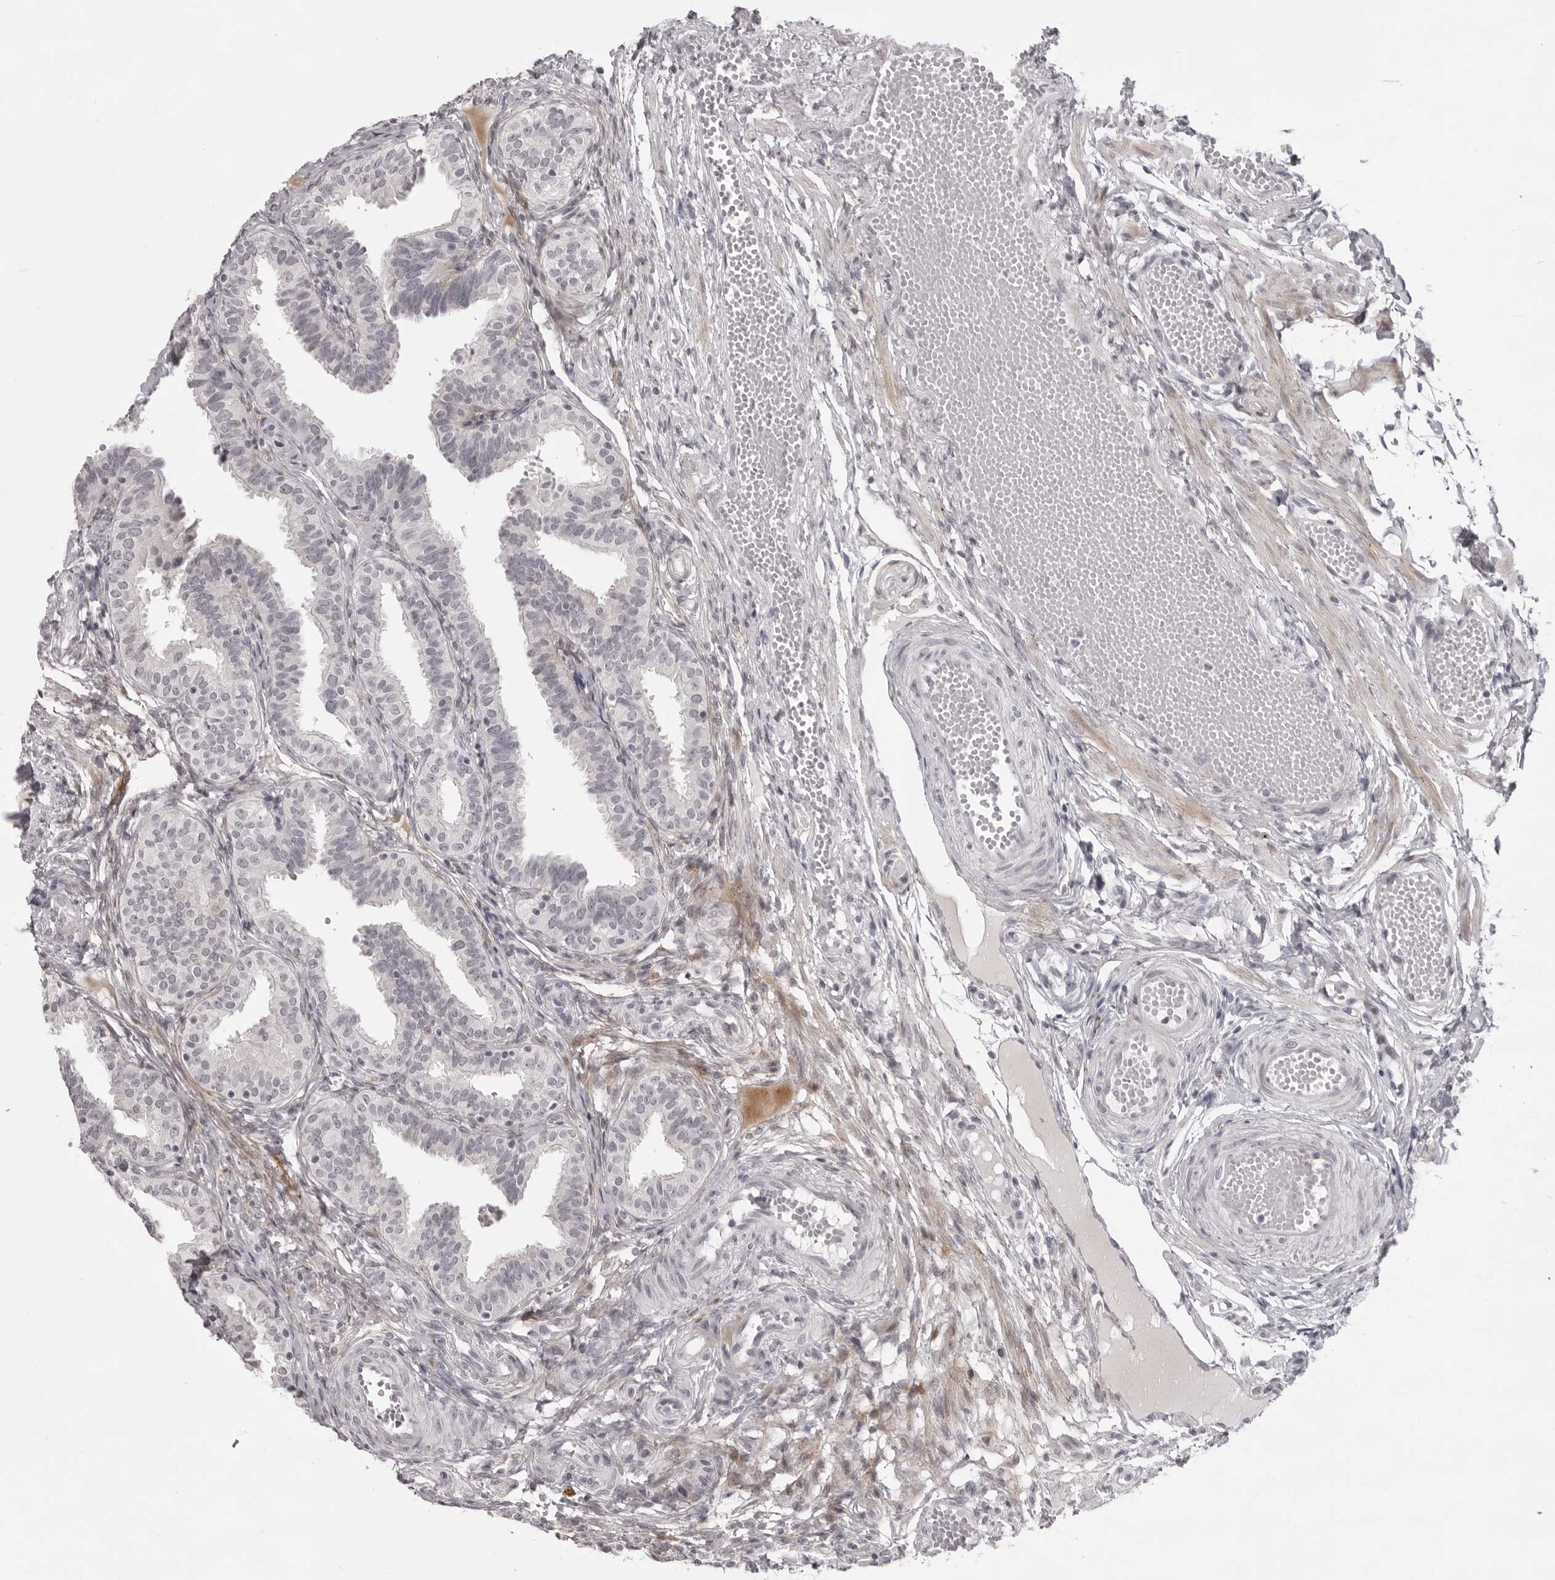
{"staining": {"intensity": "negative", "quantity": "none", "location": "none"}, "tissue": "fallopian tube", "cell_type": "Glandular cells", "image_type": "normal", "snomed": [{"axis": "morphology", "description": "Normal tissue, NOS"}, {"axis": "topography", "description": "Fallopian tube"}], "caption": "Image shows no significant protein expression in glandular cells of normal fallopian tube. (DAB immunohistochemistry, high magnification).", "gene": "NUDT18", "patient": {"sex": "female", "age": 35}}